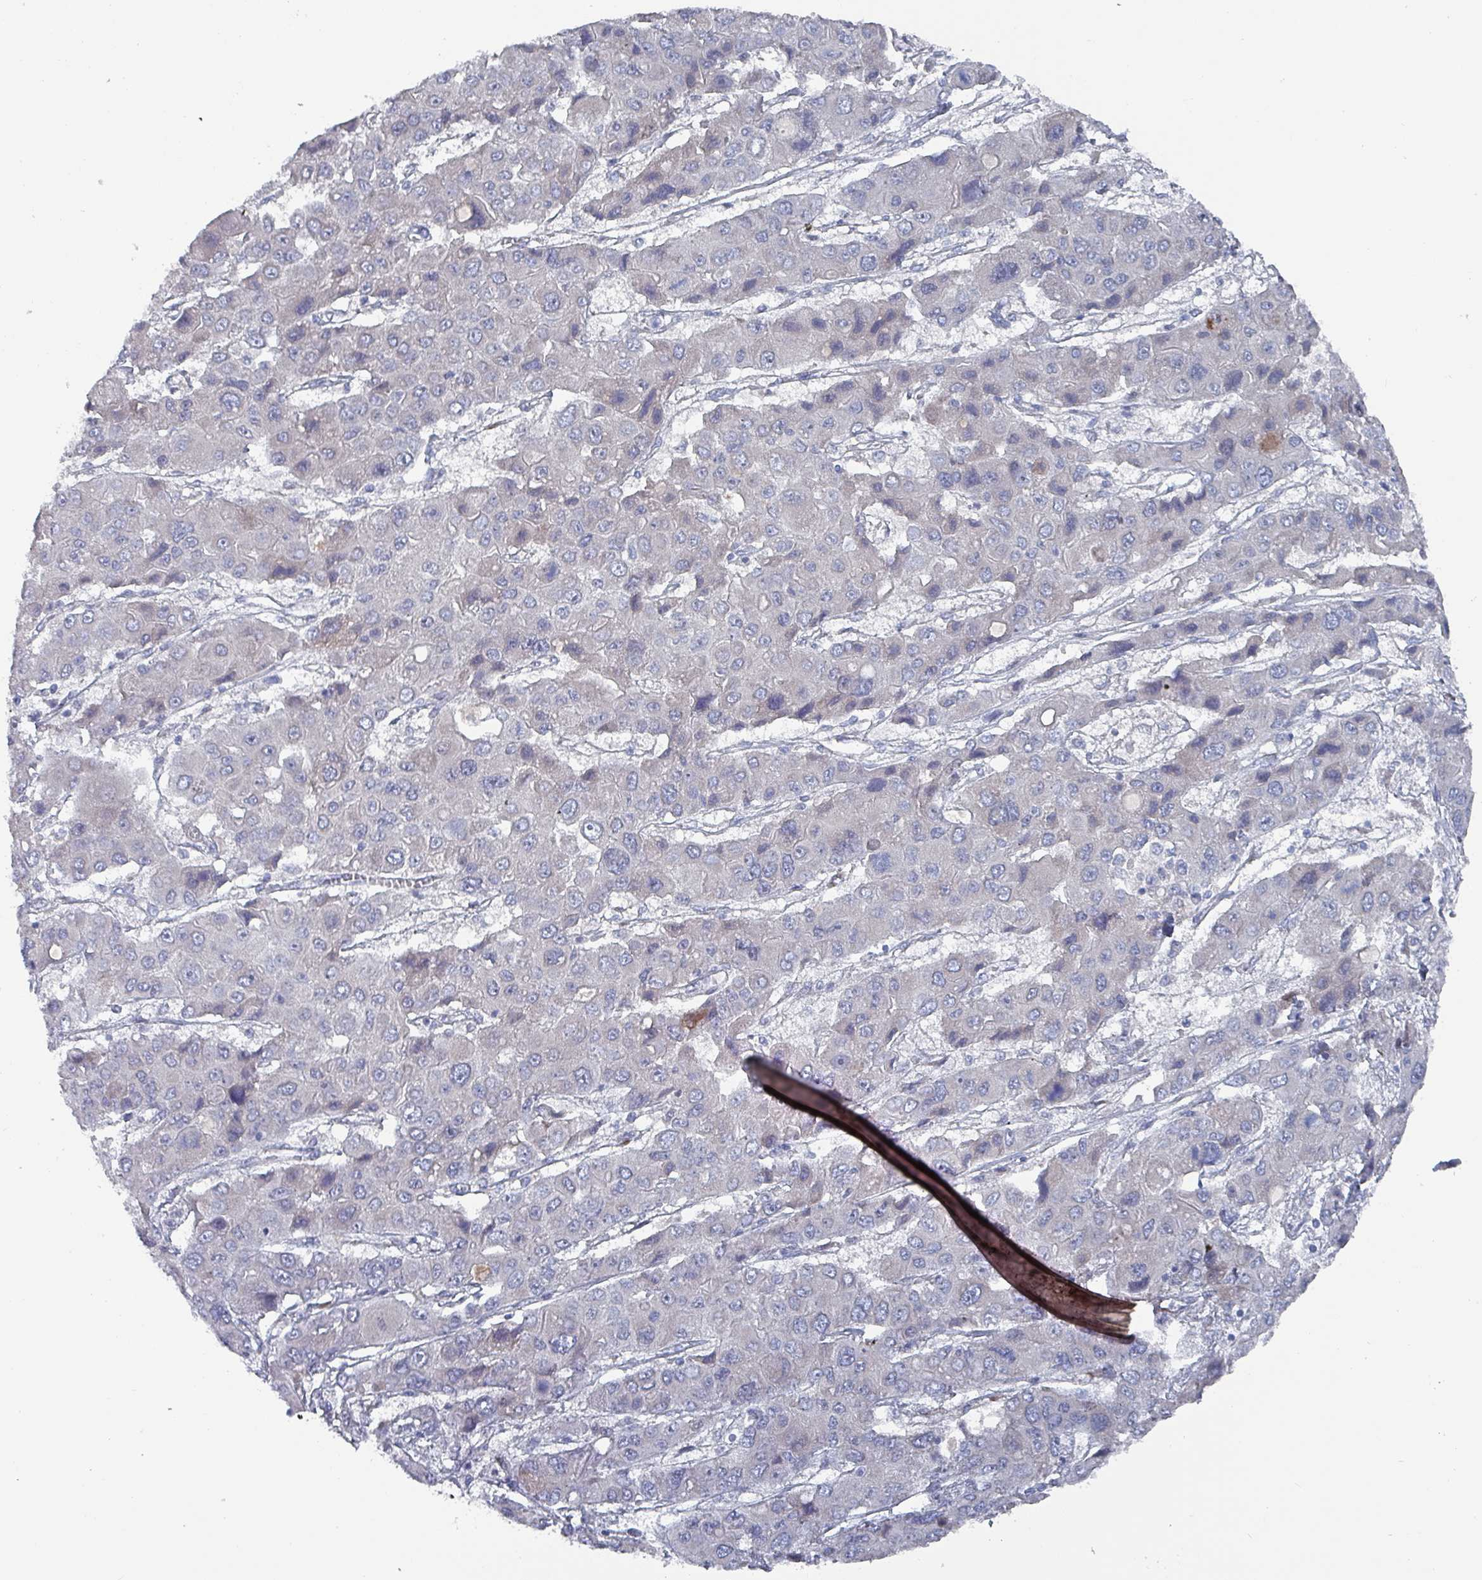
{"staining": {"intensity": "negative", "quantity": "none", "location": "none"}, "tissue": "liver cancer", "cell_type": "Tumor cells", "image_type": "cancer", "snomed": [{"axis": "morphology", "description": "Cholangiocarcinoma"}, {"axis": "topography", "description": "Liver"}], "caption": "Immunohistochemistry of cholangiocarcinoma (liver) exhibits no staining in tumor cells.", "gene": "DRD5", "patient": {"sex": "male", "age": 67}}